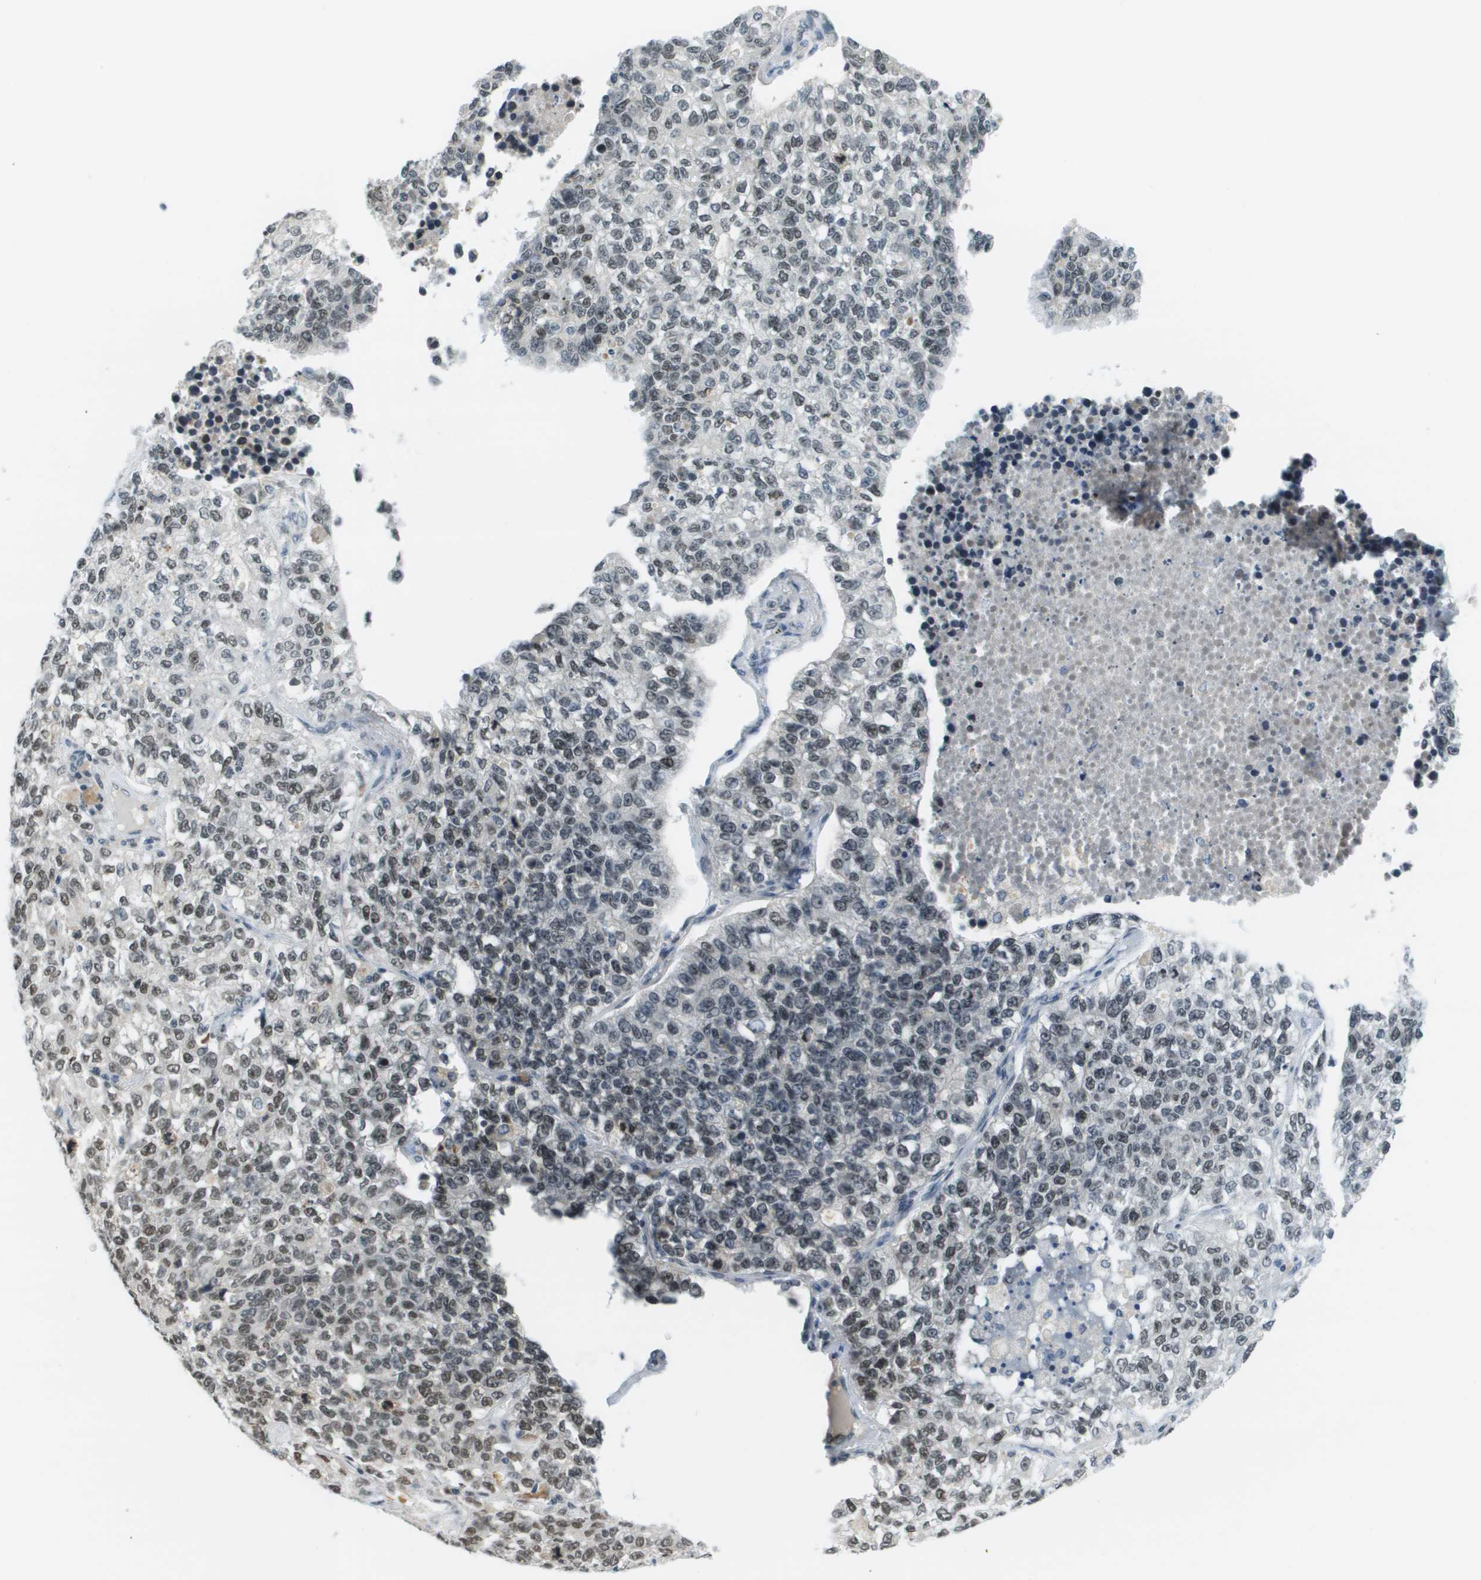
{"staining": {"intensity": "moderate", "quantity": ">75%", "location": "nuclear"}, "tissue": "lung cancer", "cell_type": "Tumor cells", "image_type": "cancer", "snomed": [{"axis": "morphology", "description": "Adenocarcinoma, NOS"}, {"axis": "topography", "description": "Lung"}], "caption": "About >75% of tumor cells in human lung adenocarcinoma demonstrate moderate nuclear protein staining as visualized by brown immunohistochemical staining.", "gene": "CBX5", "patient": {"sex": "male", "age": 49}}